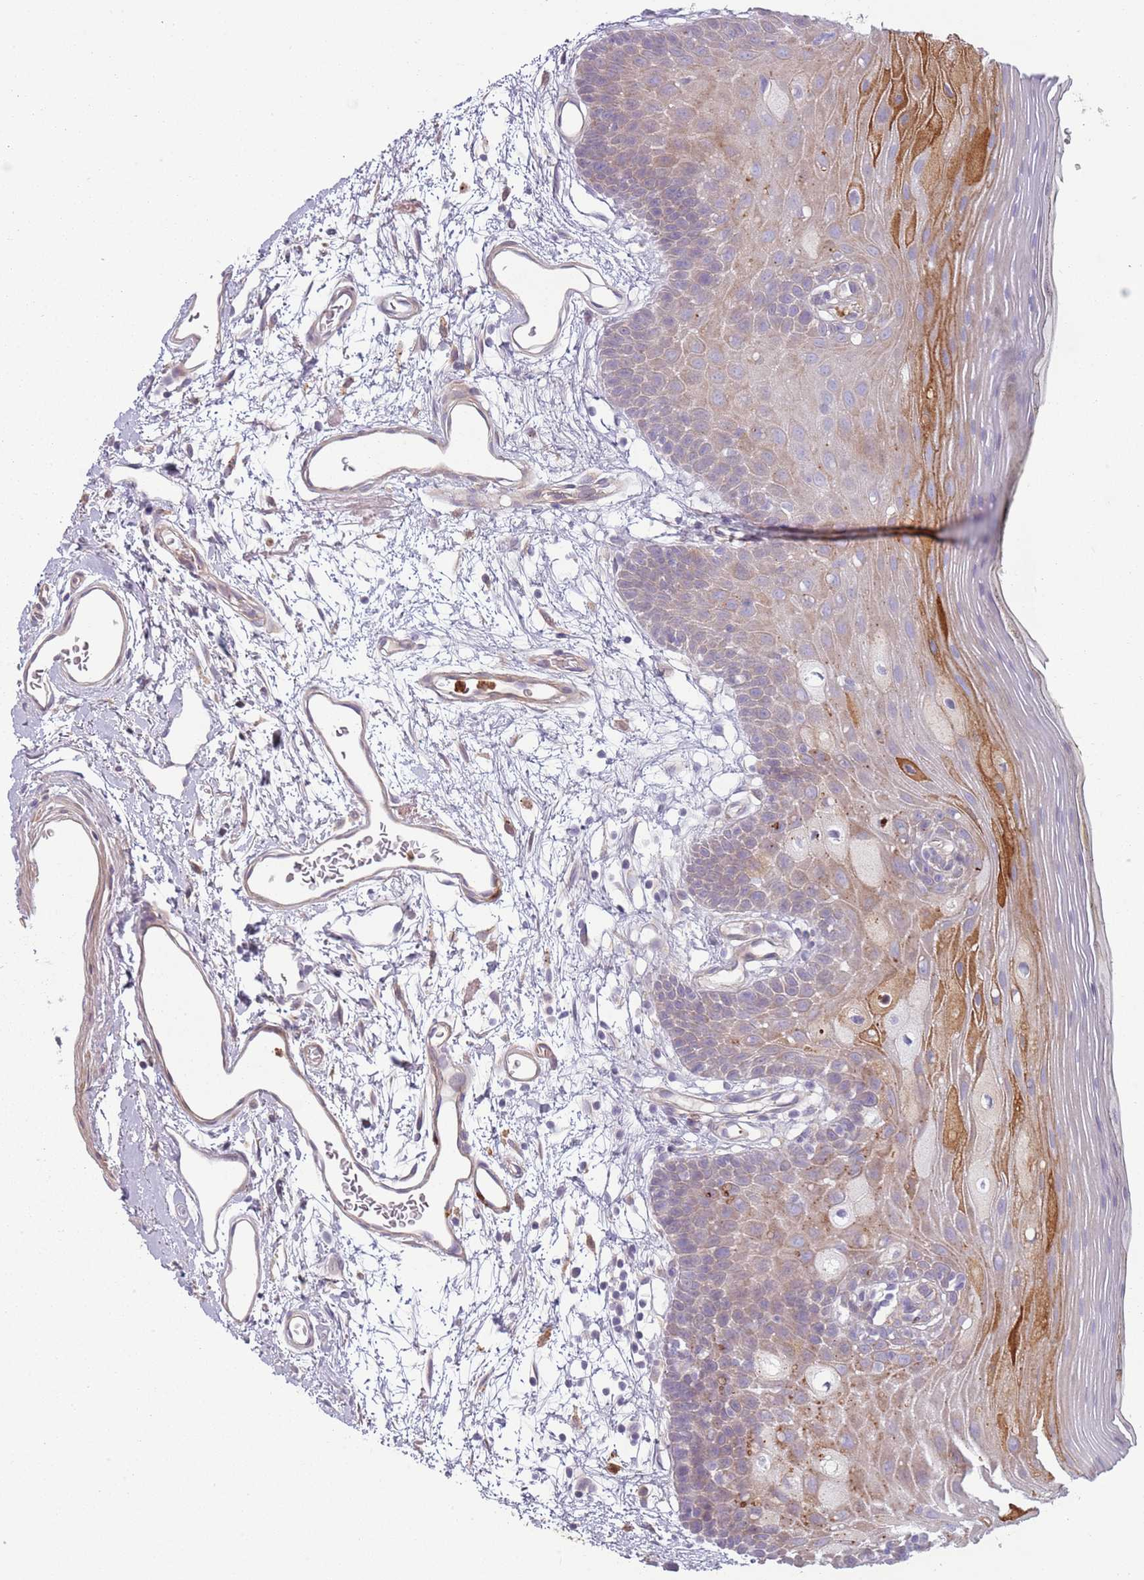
{"staining": {"intensity": "moderate", "quantity": "<25%", "location": "cytoplasmic/membranous"}, "tissue": "oral mucosa", "cell_type": "Squamous epithelial cells", "image_type": "normal", "snomed": [{"axis": "morphology", "description": "Normal tissue, NOS"}, {"axis": "topography", "description": "Oral tissue"}, {"axis": "topography", "description": "Tounge, NOS"}], "caption": "Immunohistochemical staining of normal oral mucosa shows moderate cytoplasmic/membranous protein staining in approximately <25% of squamous epithelial cells.", "gene": "NADK", "patient": {"sex": "female", "age": 81}}